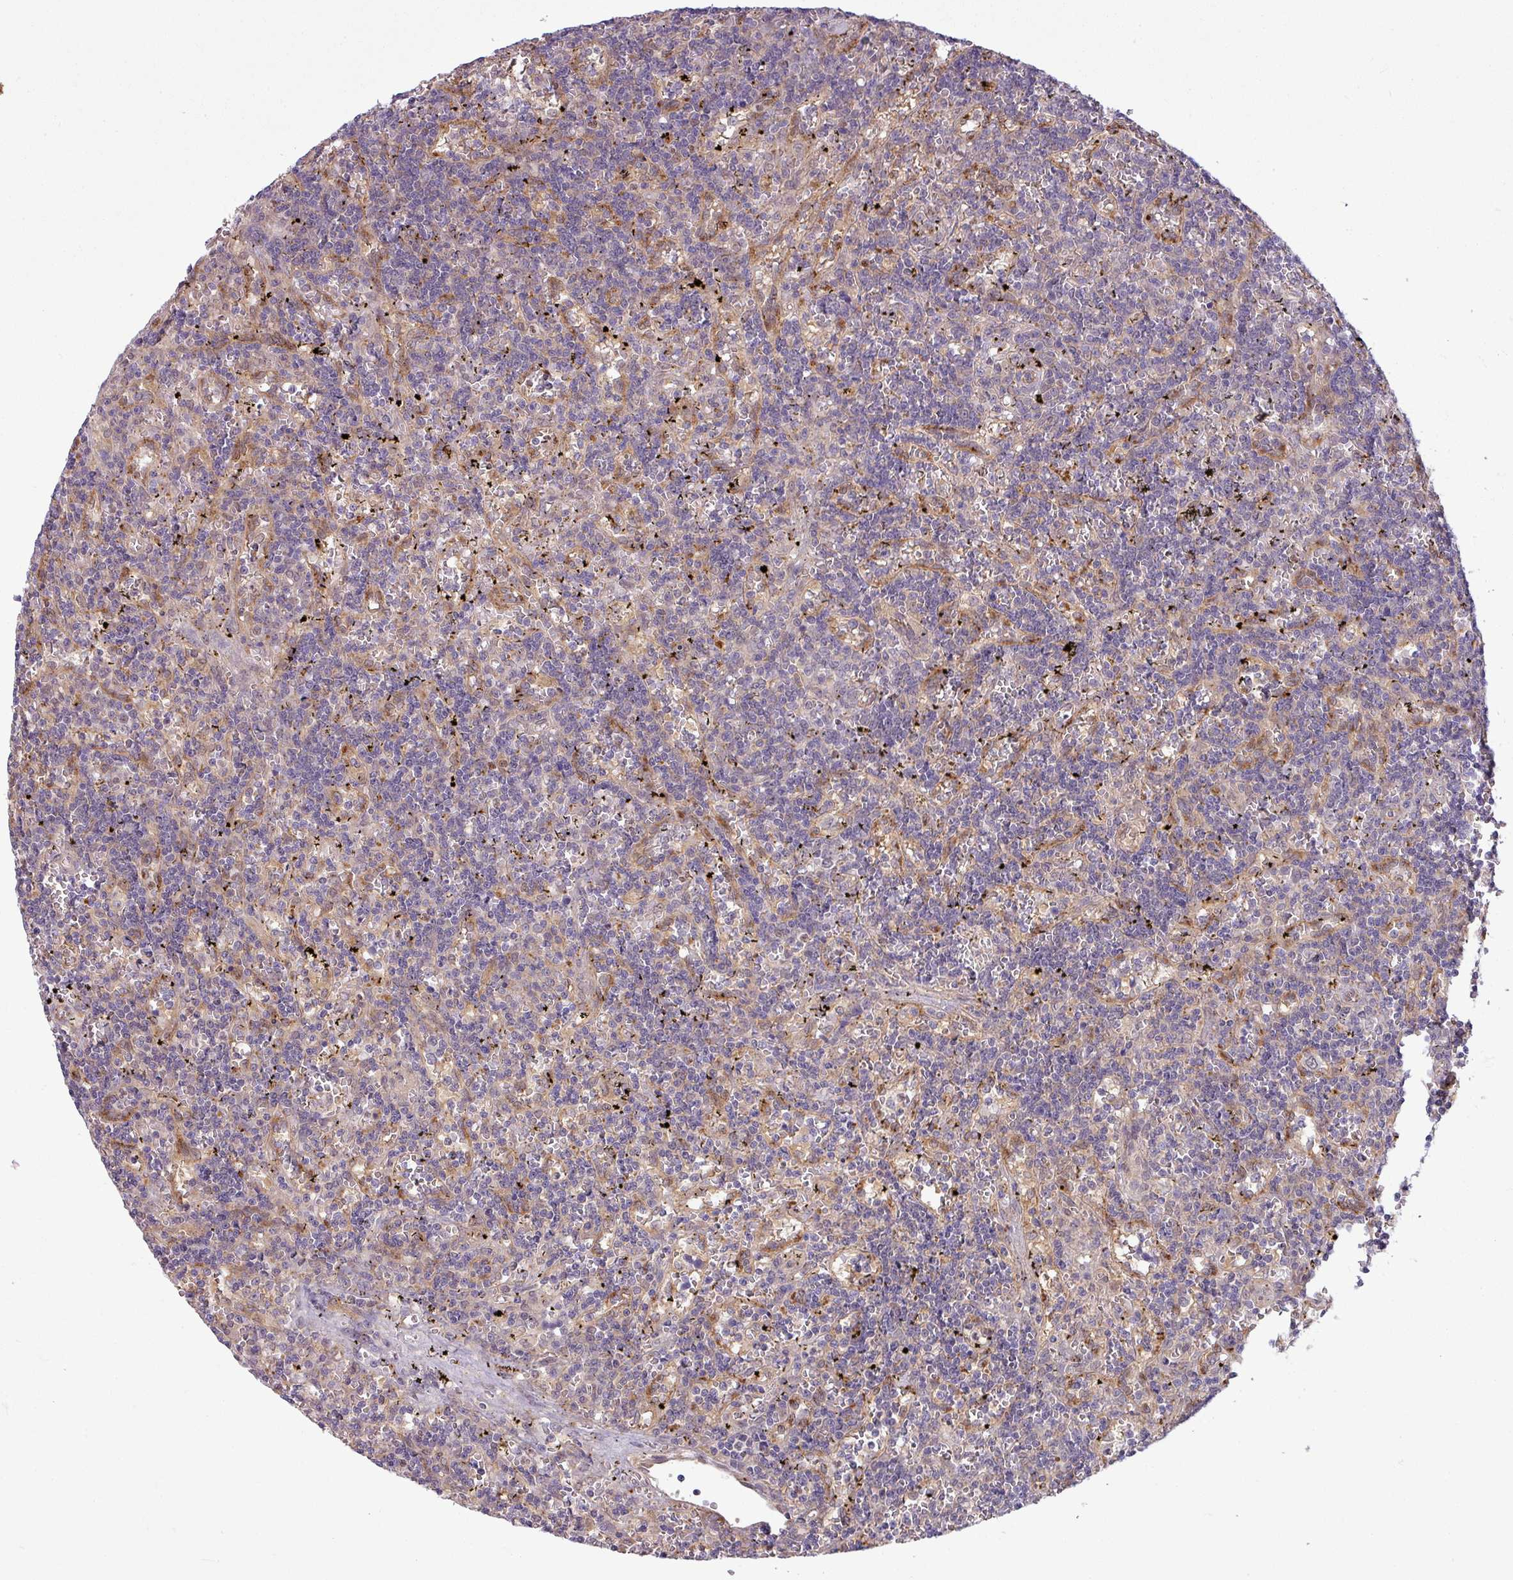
{"staining": {"intensity": "negative", "quantity": "none", "location": "none"}, "tissue": "lymphoma", "cell_type": "Tumor cells", "image_type": "cancer", "snomed": [{"axis": "morphology", "description": "Malignant lymphoma, non-Hodgkin's type, Low grade"}, {"axis": "topography", "description": "Spleen"}], "caption": "Immunohistochemistry image of human malignant lymphoma, non-Hodgkin's type (low-grade) stained for a protein (brown), which shows no expression in tumor cells. (DAB (3,3'-diaminobenzidine) immunohistochemistry (IHC) with hematoxylin counter stain).", "gene": "CCDC144A", "patient": {"sex": "male", "age": 60}}